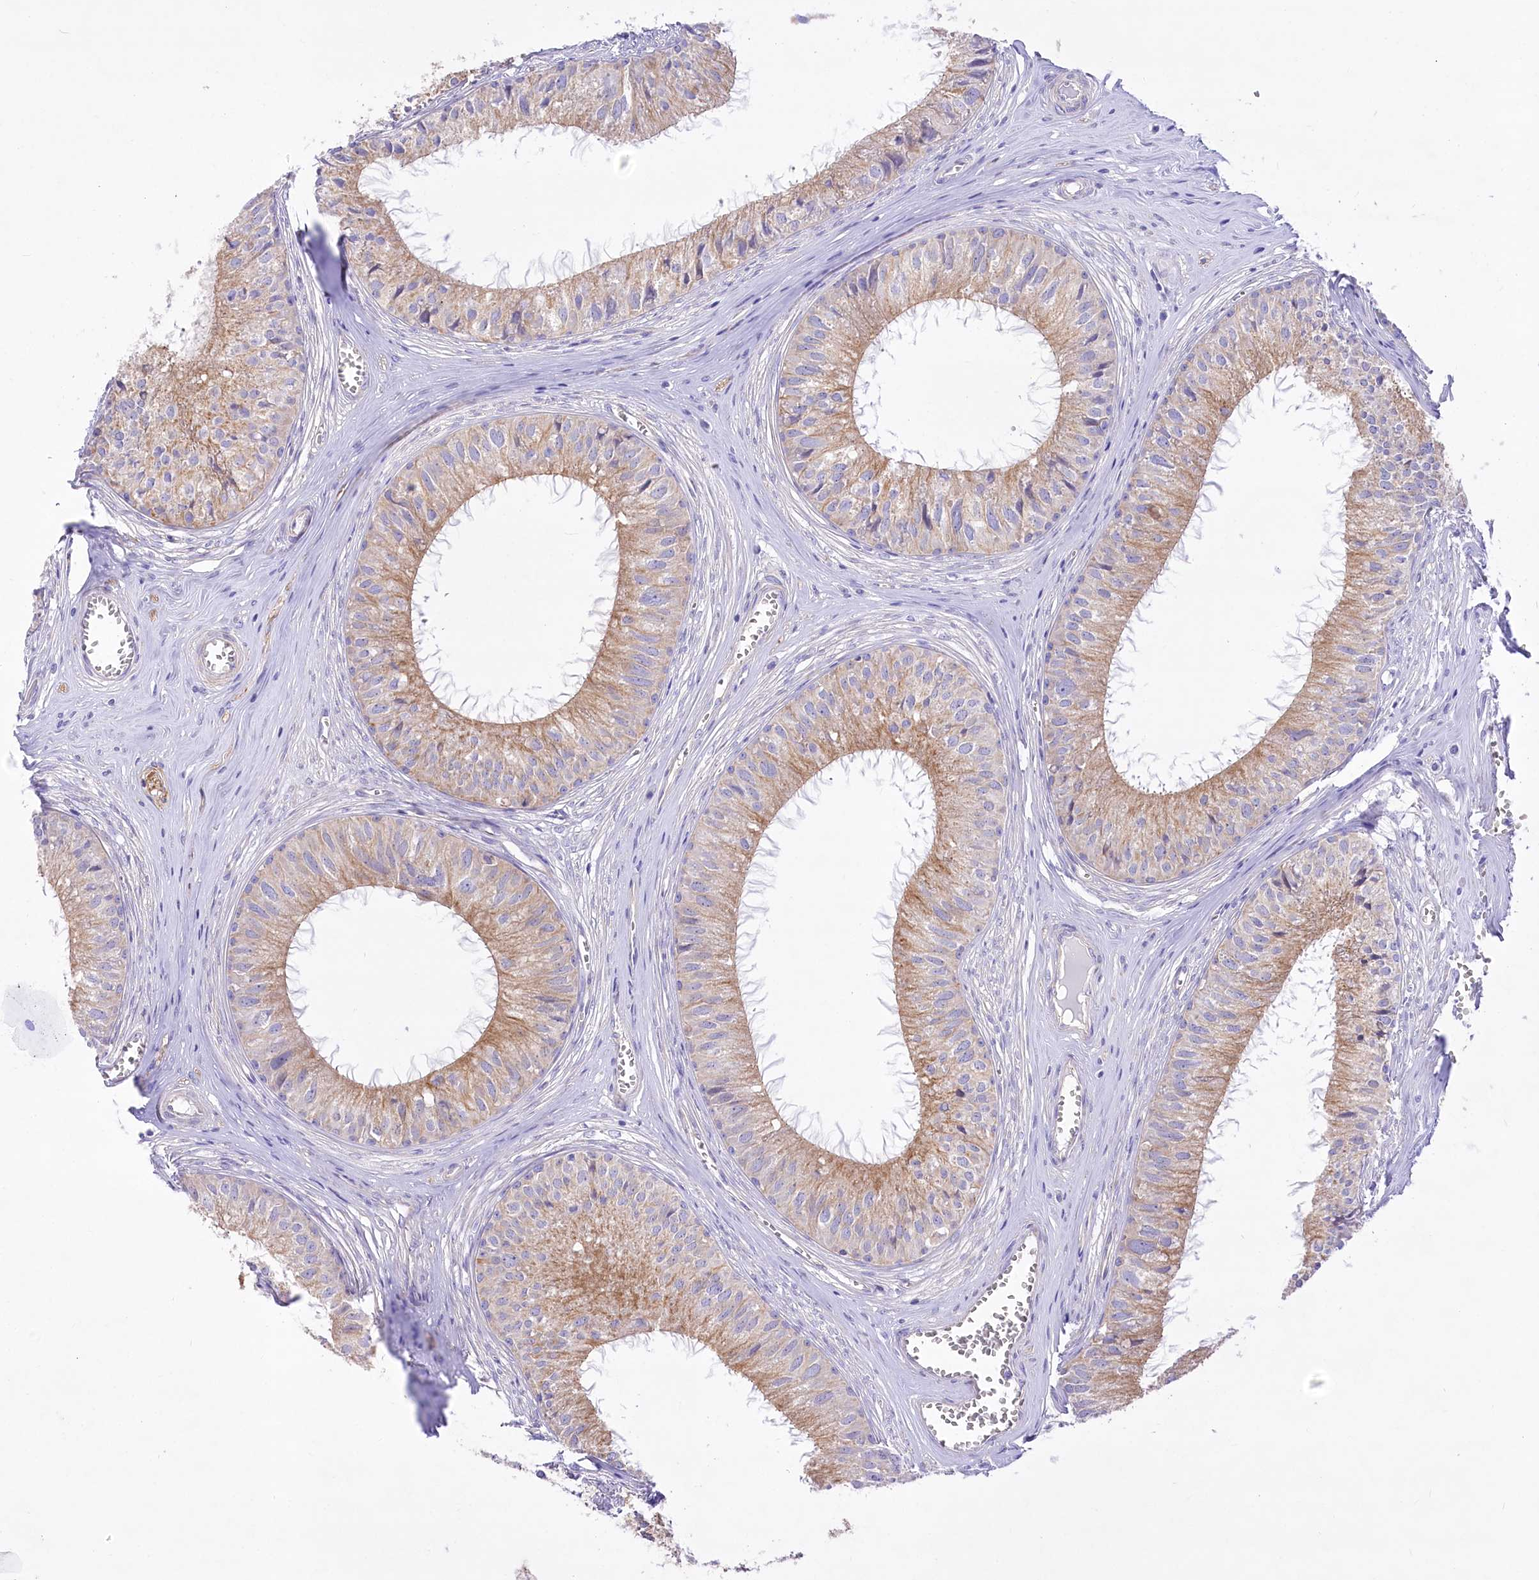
{"staining": {"intensity": "moderate", "quantity": "25%-75%", "location": "cytoplasmic/membranous"}, "tissue": "epididymis", "cell_type": "Glandular cells", "image_type": "normal", "snomed": [{"axis": "morphology", "description": "Normal tissue, NOS"}, {"axis": "topography", "description": "Epididymis"}], "caption": "Protein expression analysis of unremarkable epididymis exhibits moderate cytoplasmic/membranous staining in approximately 25%-75% of glandular cells.", "gene": "LRRC34", "patient": {"sex": "male", "age": 36}}